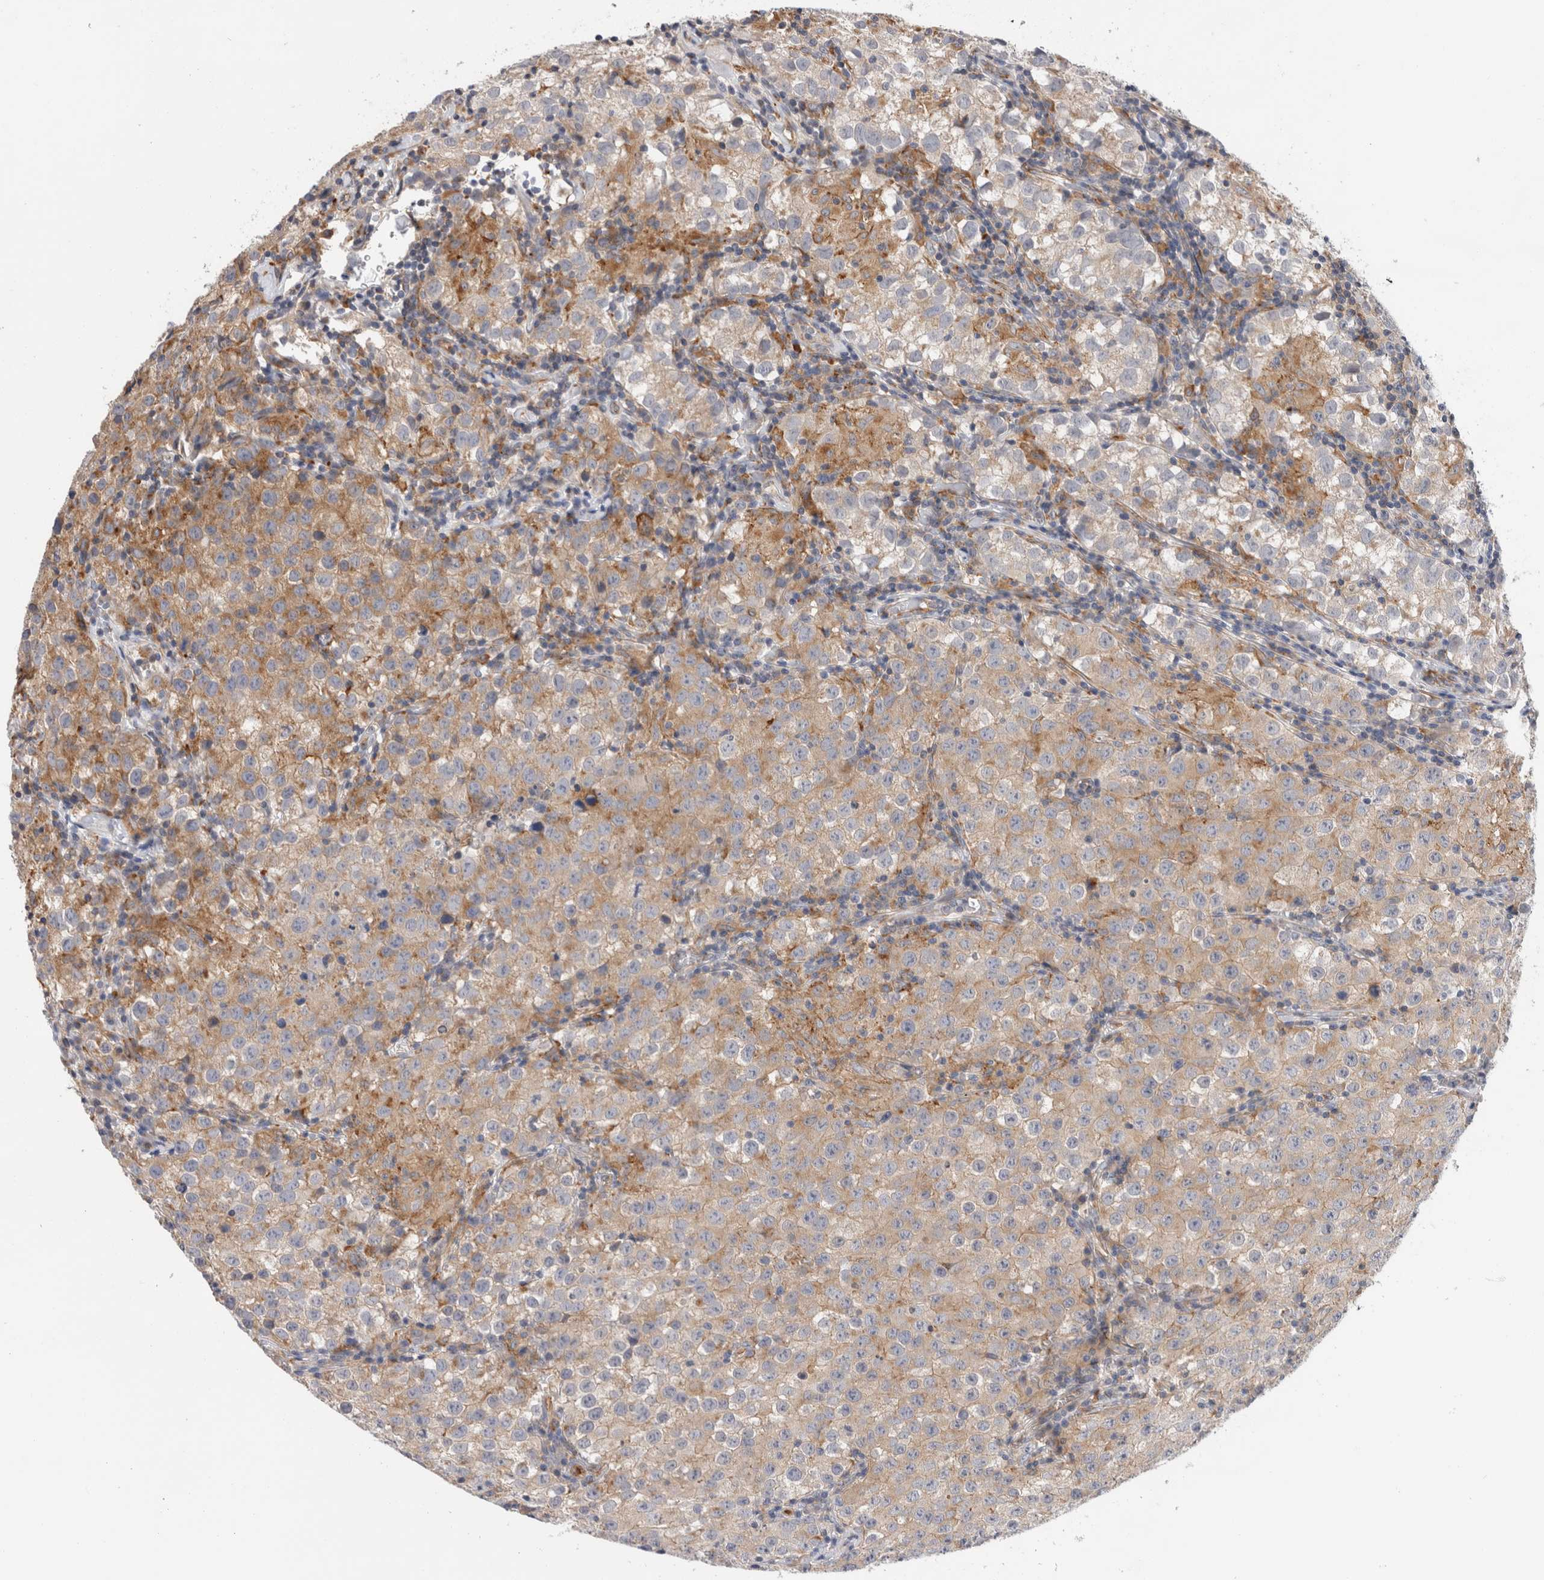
{"staining": {"intensity": "weak", "quantity": ">75%", "location": "cytoplasmic/membranous"}, "tissue": "testis cancer", "cell_type": "Tumor cells", "image_type": "cancer", "snomed": [{"axis": "morphology", "description": "Seminoma, NOS"}, {"axis": "morphology", "description": "Carcinoma, Embryonal, NOS"}, {"axis": "topography", "description": "Testis"}], "caption": "Testis cancer (embryonal carcinoma) was stained to show a protein in brown. There is low levels of weak cytoplasmic/membranous expression in about >75% of tumor cells. (Stains: DAB in brown, nuclei in blue, Microscopy: brightfield microscopy at high magnification).", "gene": "BNIP2", "patient": {"sex": "male", "age": 43}}